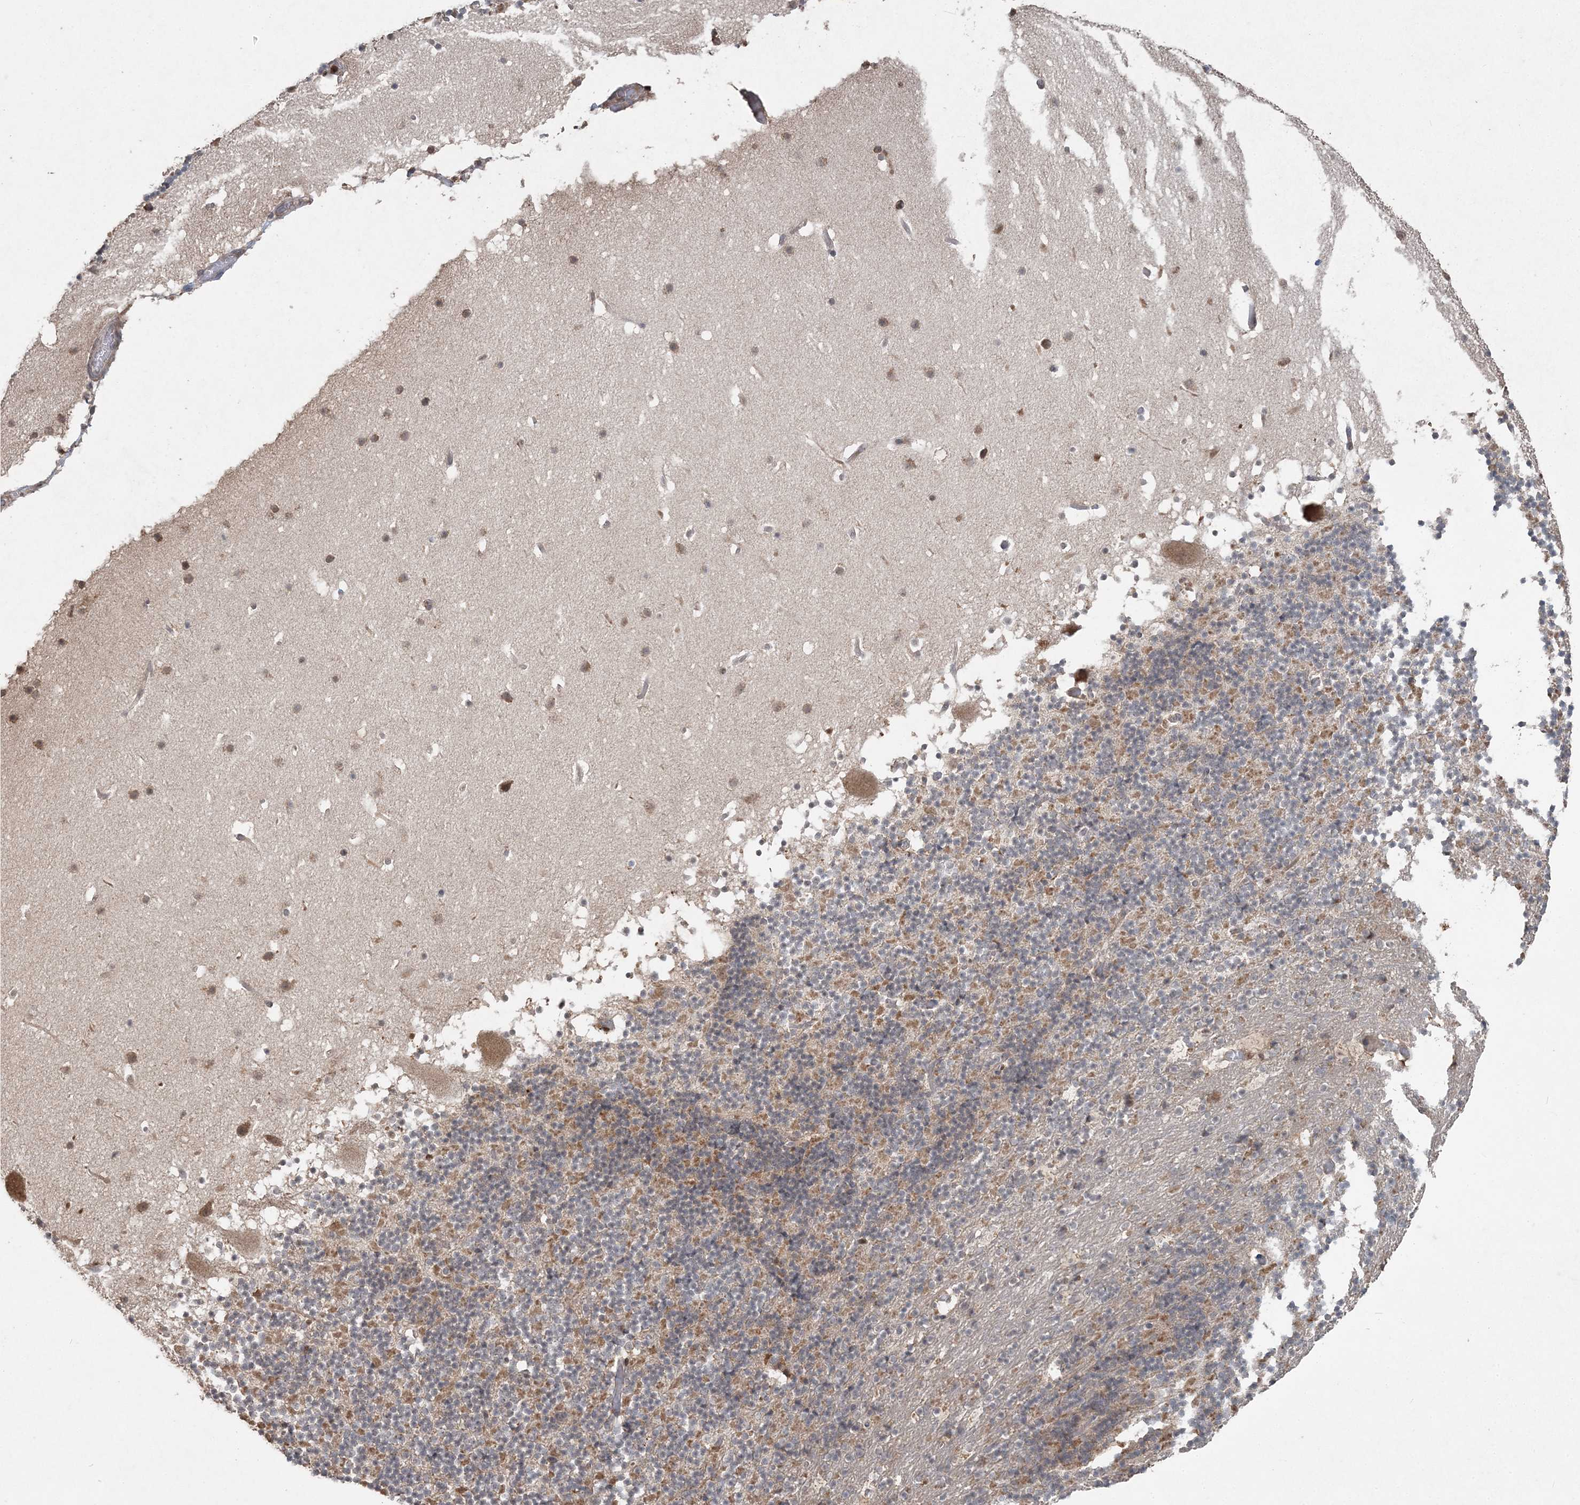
{"staining": {"intensity": "moderate", "quantity": "25%-75%", "location": "cytoplasmic/membranous"}, "tissue": "cerebellum", "cell_type": "Cells in granular layer", "image_type": "normal", "snomed": [{"axis": "morphology", "description": "Normal tissue, NOS"}, {"axis": "topography", "description": "Cerebellum"}], "caption": "The image demonstrates staining of unremarkable cerebellum, revealing moderate cytoplasmic/membranous protein staining (brown color) within cells in granular layer. Ihc stains the protein in brown and the nuclei are stained blue.", "gene": "SLU7", "patient": {"sex": "male", "age": 57}}